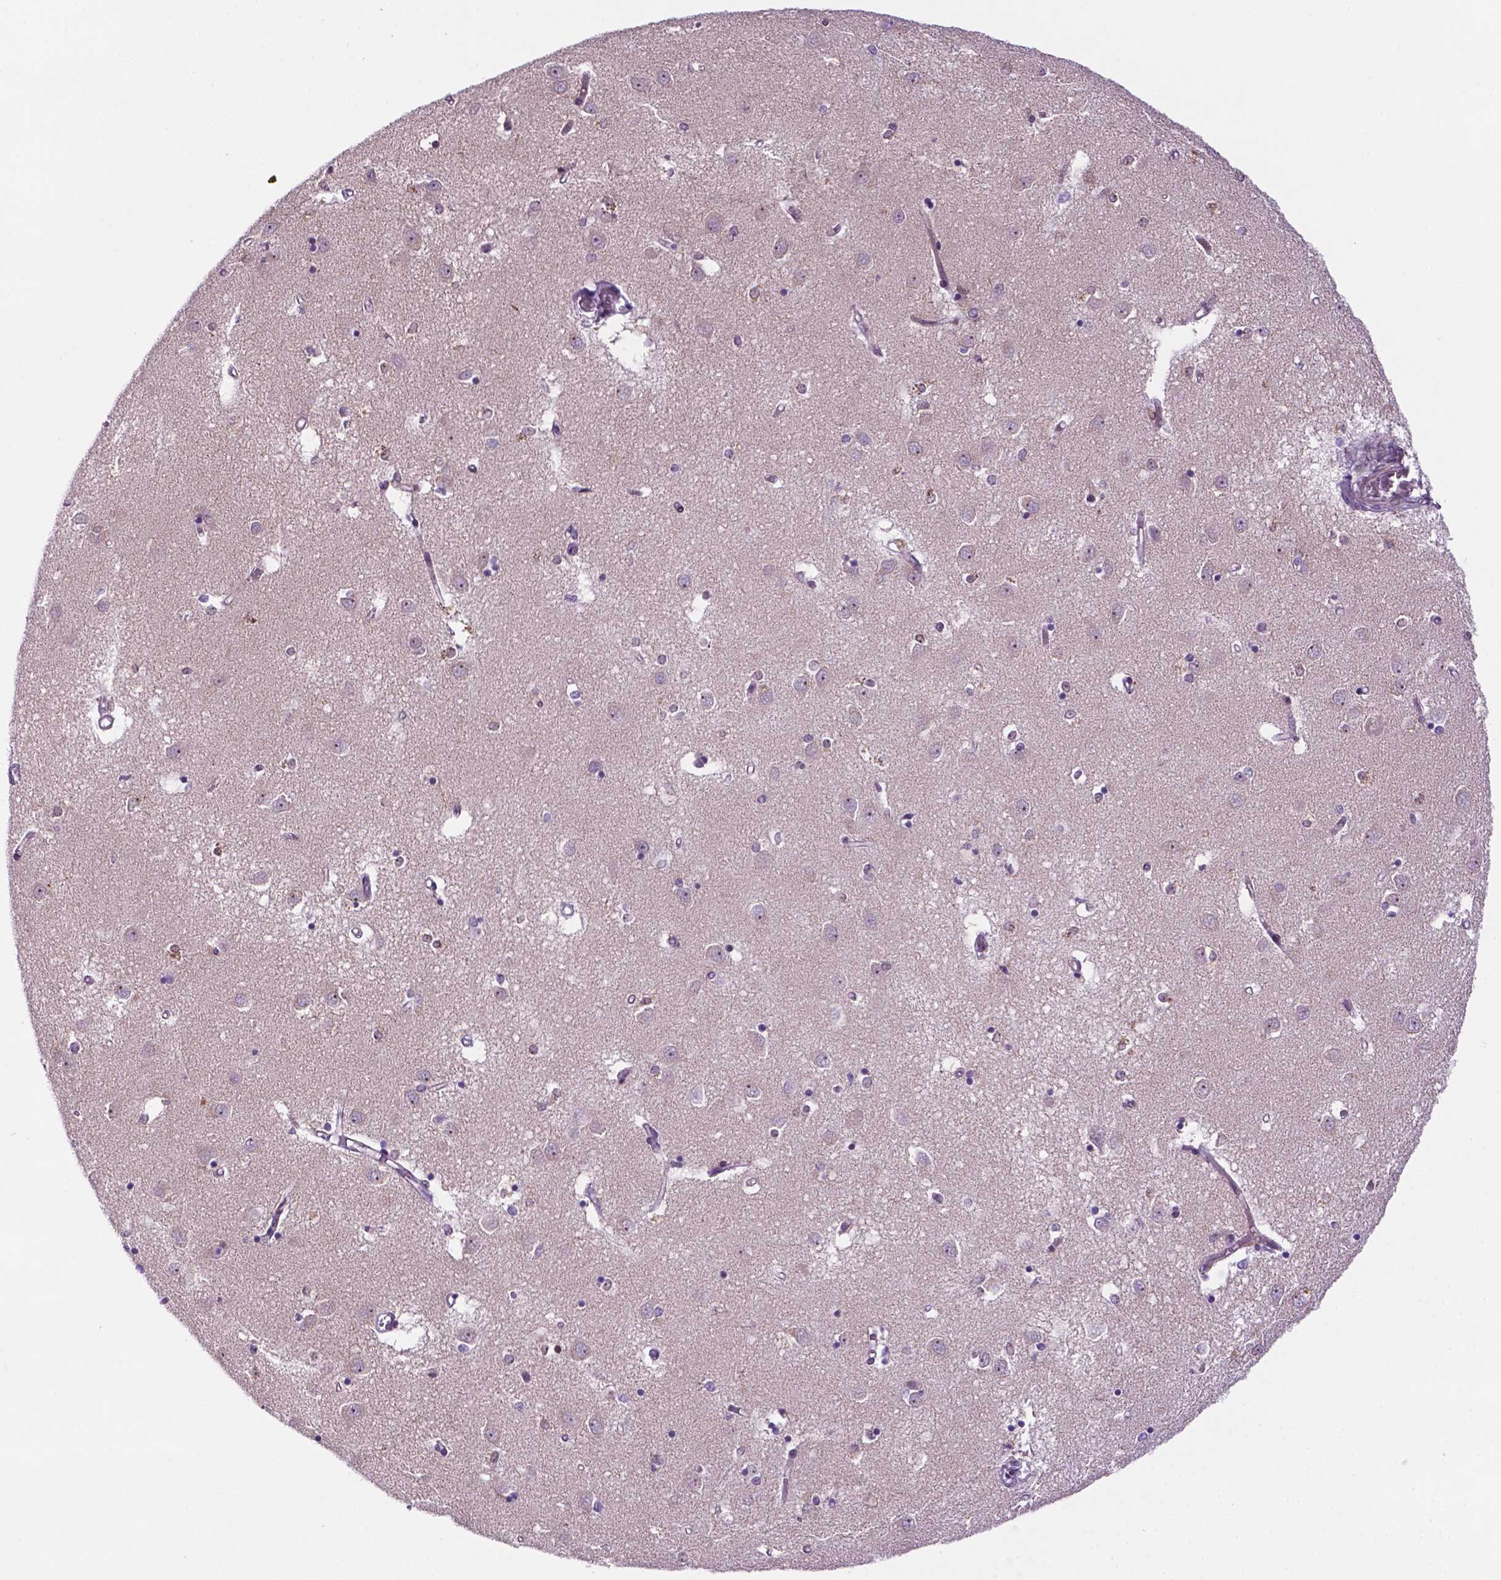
{"staining": {"intensity": "weak", "quantity": "<25%", "location": "nuclear"}, "tissue": "caudate", "cell_type": "Glial cells", "image_type": "normal", "snomed": [{"axis": "morphology", "description": "Normal tissue, NOS"}, {"axis": "topography", "description": "Lateral ventricle wall"}], "caption": "DAB (3,3'-diaminobenzidine) immunohistochemical staining of unremarkable human caudate reveals no significant staining in glial cells.", "gene": "C18orf21", "patient": {"sex": "male", "age": 54}}